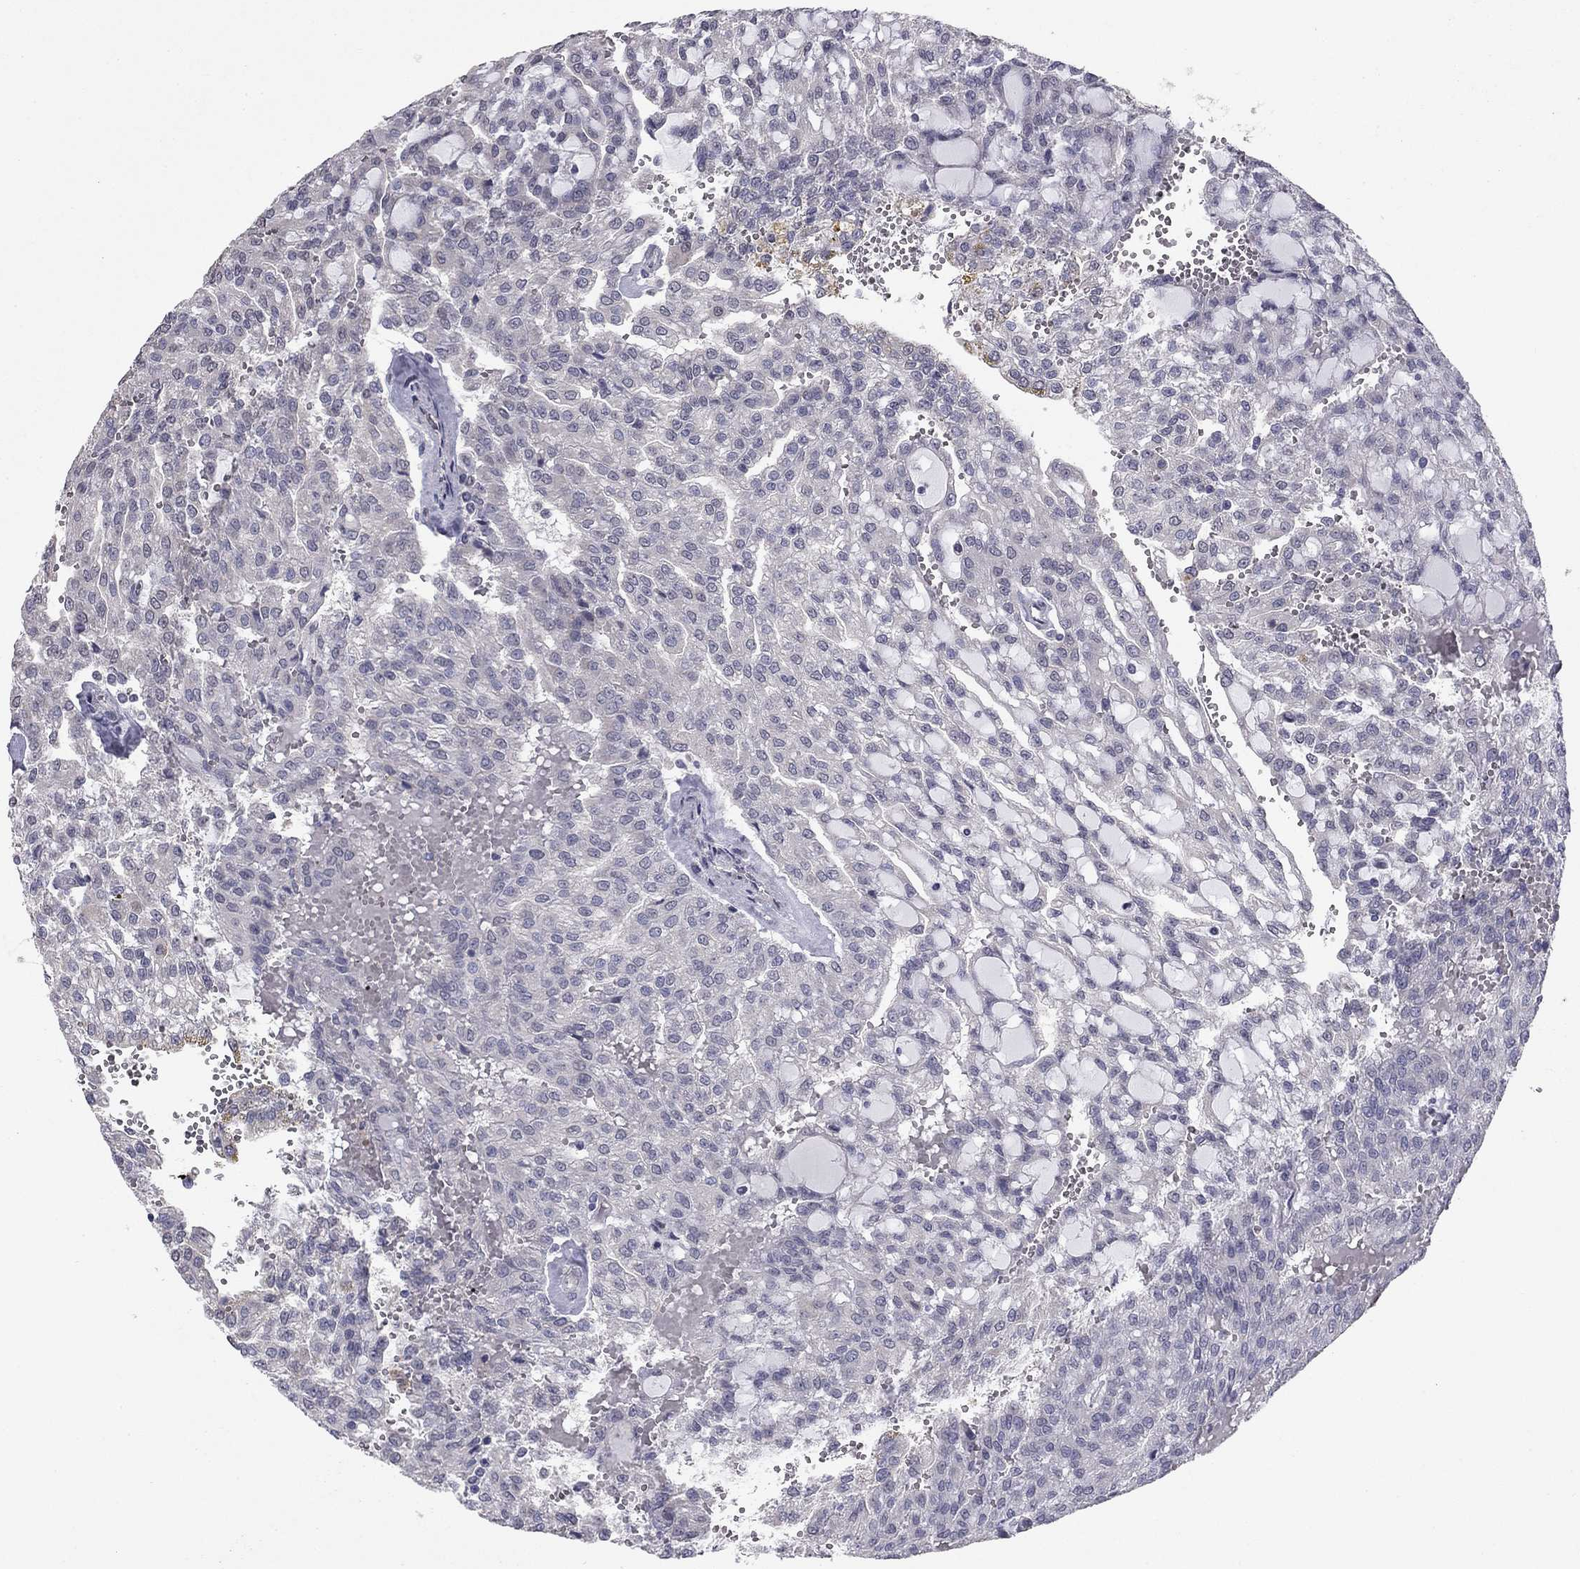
{"staining": {"intensity": "negative", "quantity": "none", "location": "none"}, "tissue": "renal cancer", "cell_type": "Tumor cells", "image_type": "cancer", "snomed": [{"axis": "morphology", "description": "Adenocarcinoma, NOS"}, {"axis": "topography", "description": "Kidney"}], "caption": "There is no significant positivity in tumor cells of renal cancer (adenocarcinoma).", "gene": "PRRT2", "patient": {"sex": "male", "age": 63}}